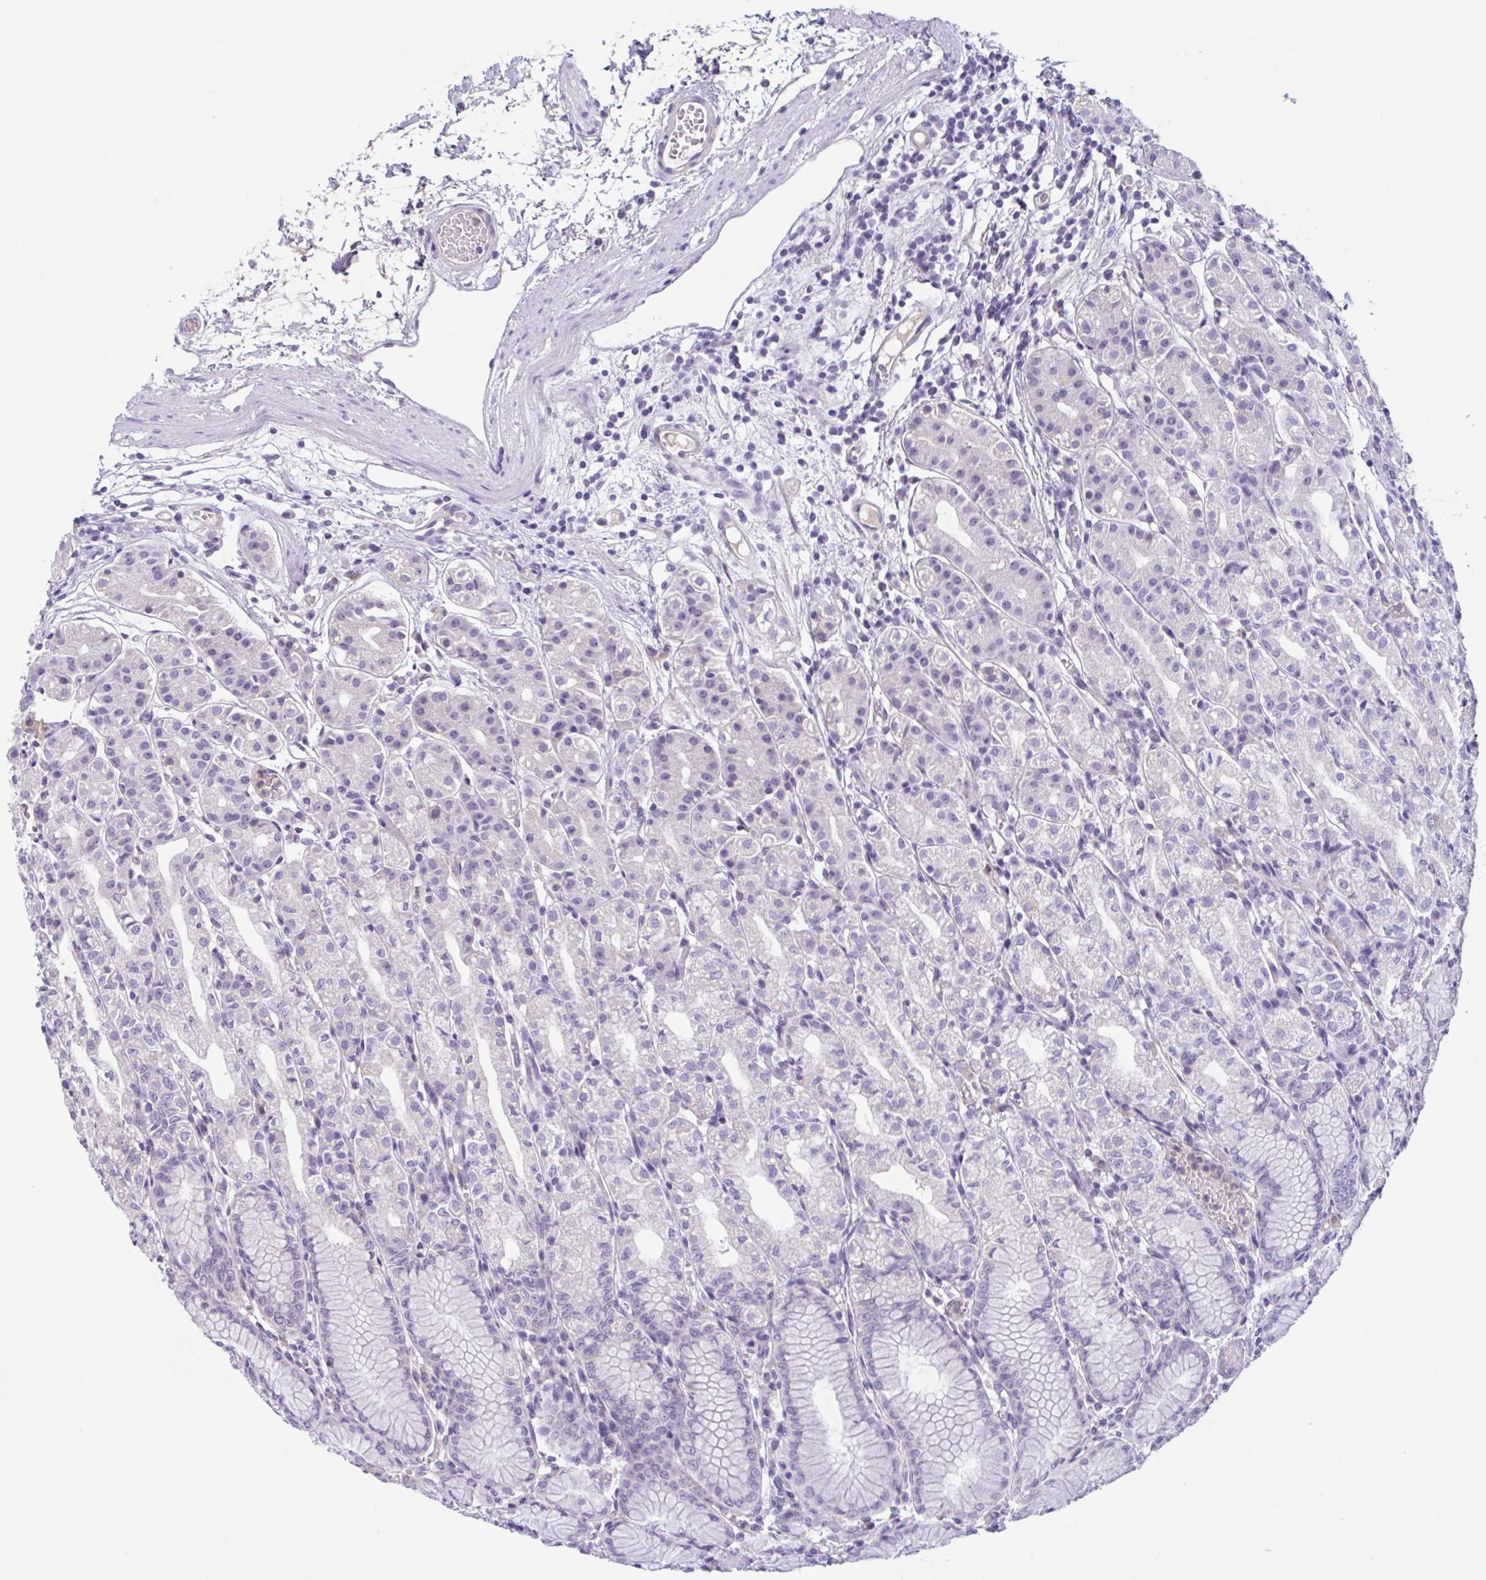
{"staining": {"intensity": "negative", "quantity": "none", "location": "none"}, "tissue": "stomach", "cell_type": "Glandular cells", "image_type": "normal", "snomed": [{"axis": "morphology", "description": "Normal tissue, NOS"}, {"axis": "topography", "description": "Stomach"}], "caption": "A high-resolution histopathology image shows IHC staining of unremarkable stomach, which shows no significant positivity in glandular cells. Brightfield microscopy of IHC stained with DAB (3,3'-diaminobenzidine) (brown) and hematoxylin (blue), captured at high magnification.", "gene": "WNT9B", "patient": {"sex": "female", "age": 57}}